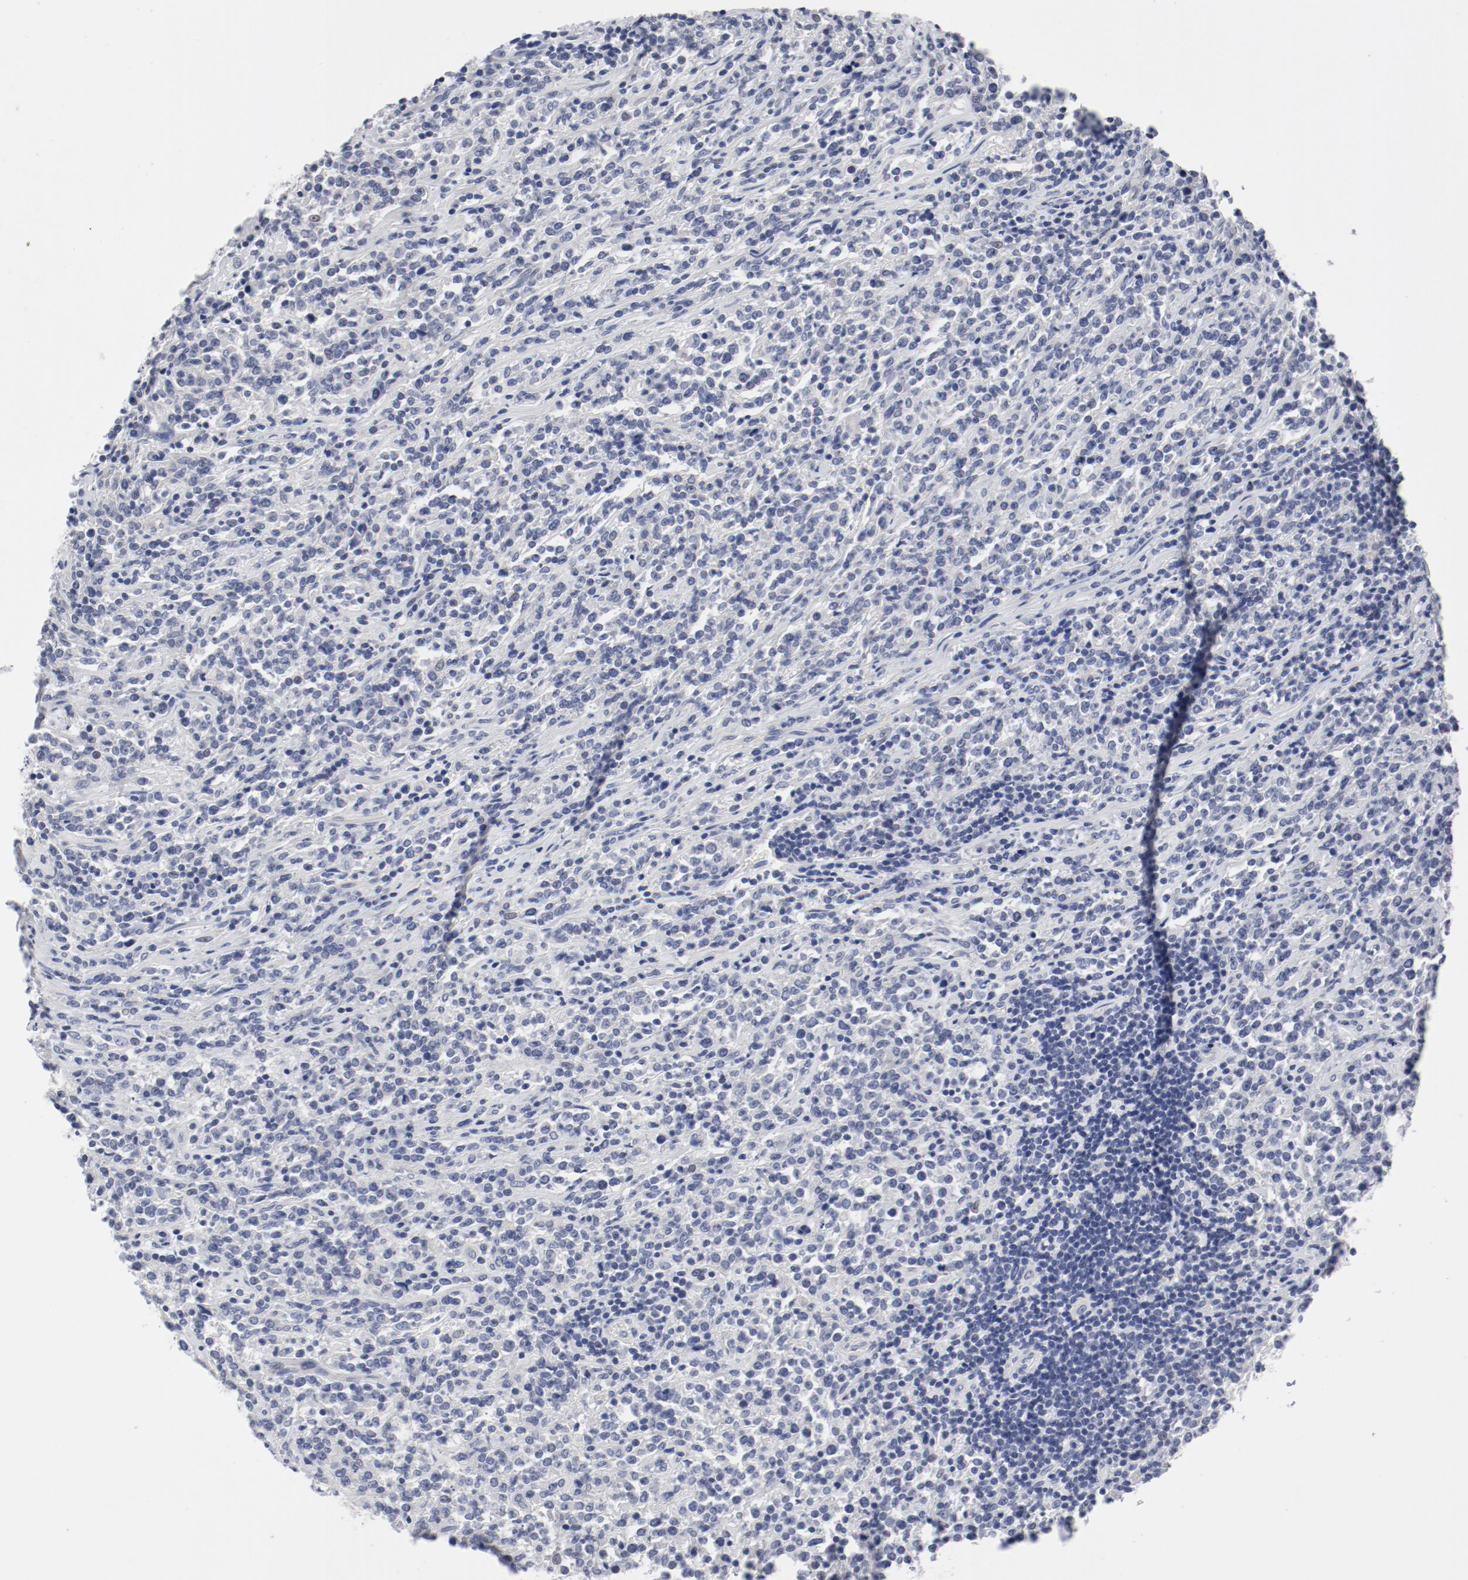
{"staining": {"intensity": "negative", "quantity": "none", "location": "none"}, "tissue": "lymphoma", "cell_type": "Tumor cells", "image_type": "cancer", "snomed": [{"axis": "morphology", "description": "Malignant lymphoma, non-Hodgkin's type, High grade"}, {"axis": "topography", "description": "Soft tissue"}], "caption": "An immunohistochemistry (IHC) micrograph of lymphoma is shown. There is no staining in tumor cells of lymphoma. (Brightfield microscopy of DAB immunohistochemistry at high magnification).", "gene": "KCNK13", "patient": {"sex": "male", "age": 18}}